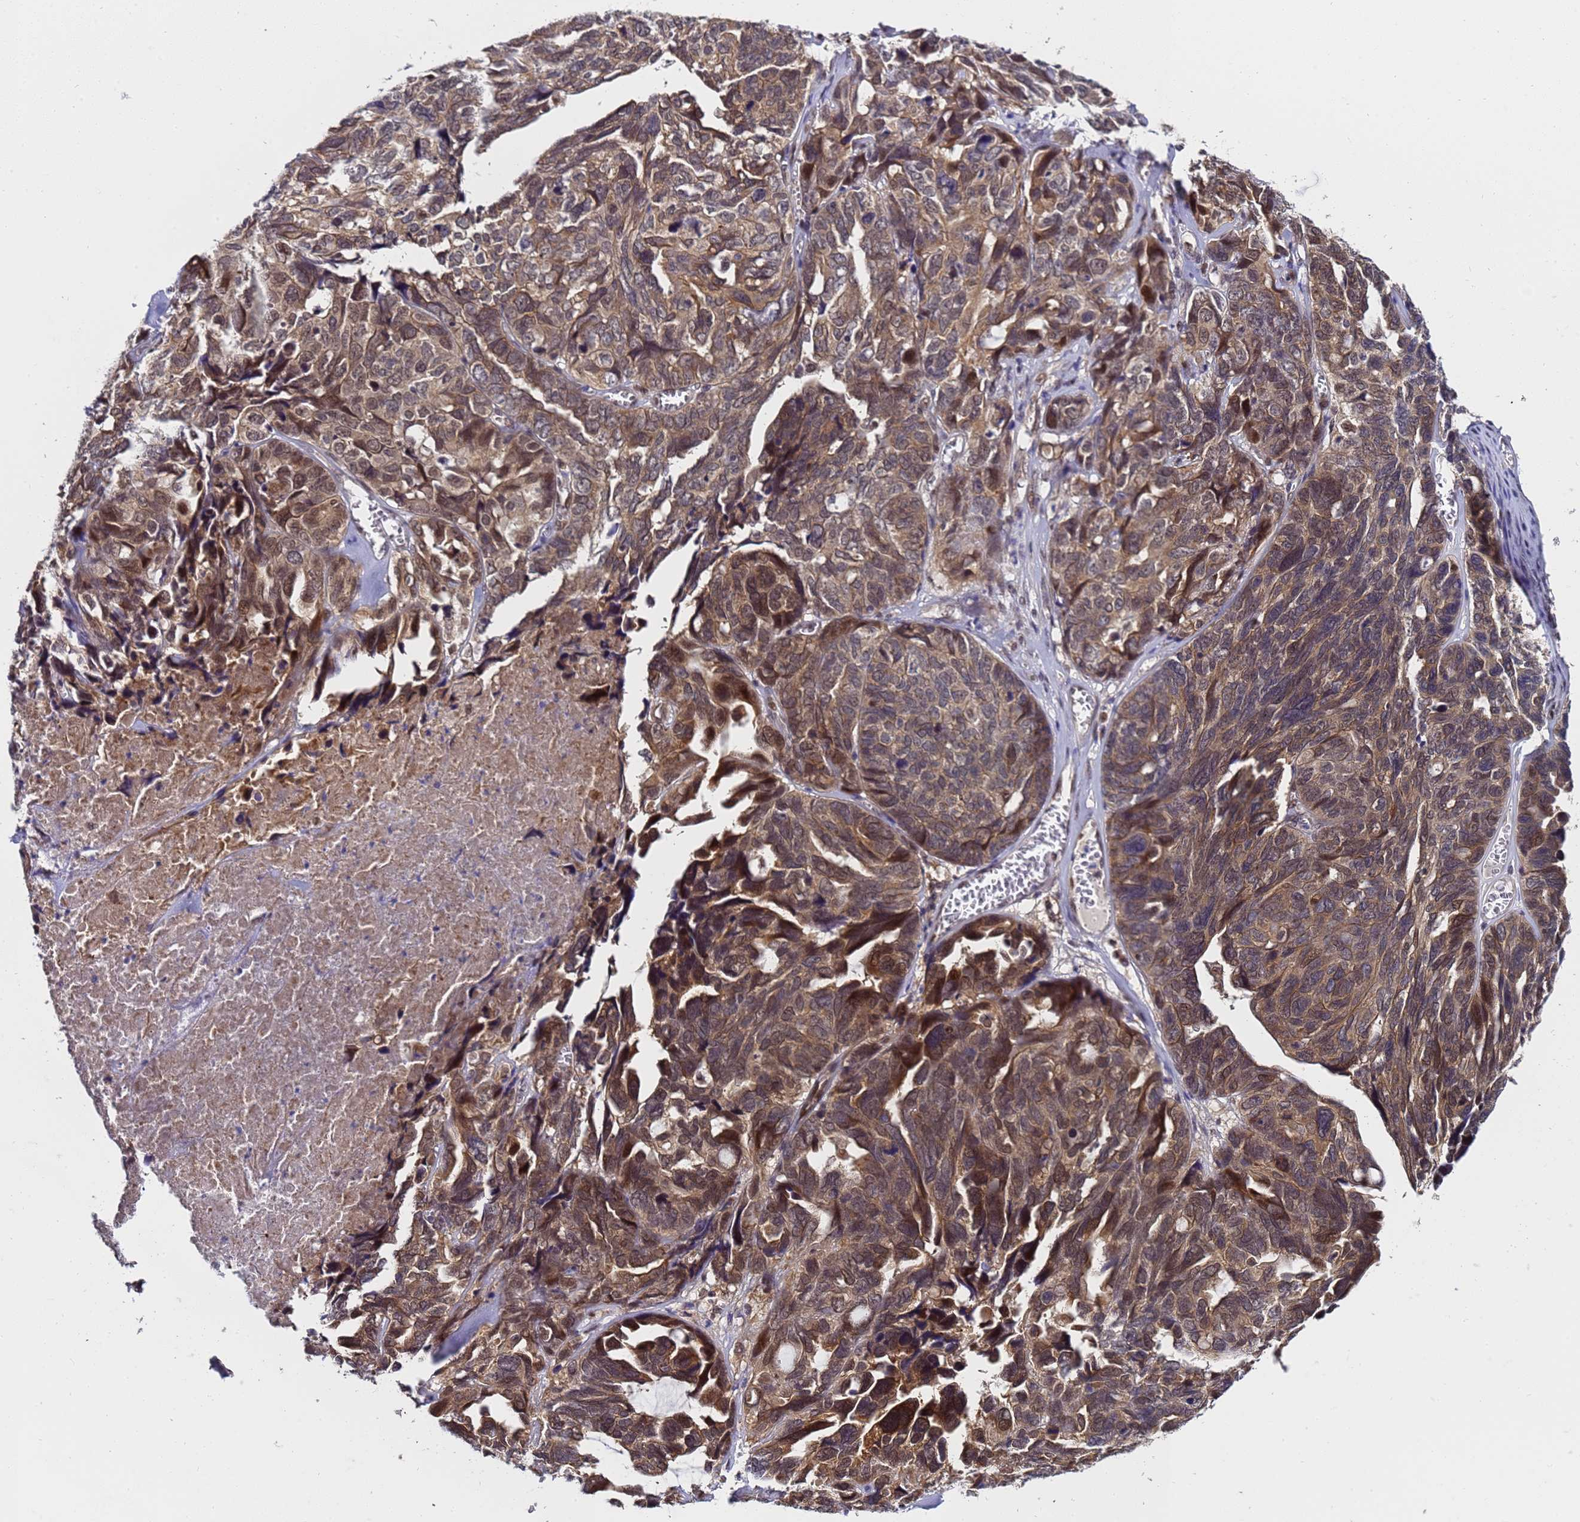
{"staining": {"intensity": "moderate", "quantity": ">75%", "location": "cytoplasmic/membranous,nuclear"}, "tissue": "ovarian cancer", "cell_type": "Tumor cells", "image_type": "cancer", "snomed": [{"axis": "morphology", "description": "Cystadenocarcinoma, serous, NOS"}, {"axis": "topography", "description": "Ovary"}], "caption": "Immunohistochemical staining of ovarian serous cystadenocarcinoma exhibits medium levels of moderate cytoplasmic/membranous and nuclear protein expression in approximately >75% of tumor cells.", "gene": "ANAPC13", "patient": {"sex": "female", "age": 79}}